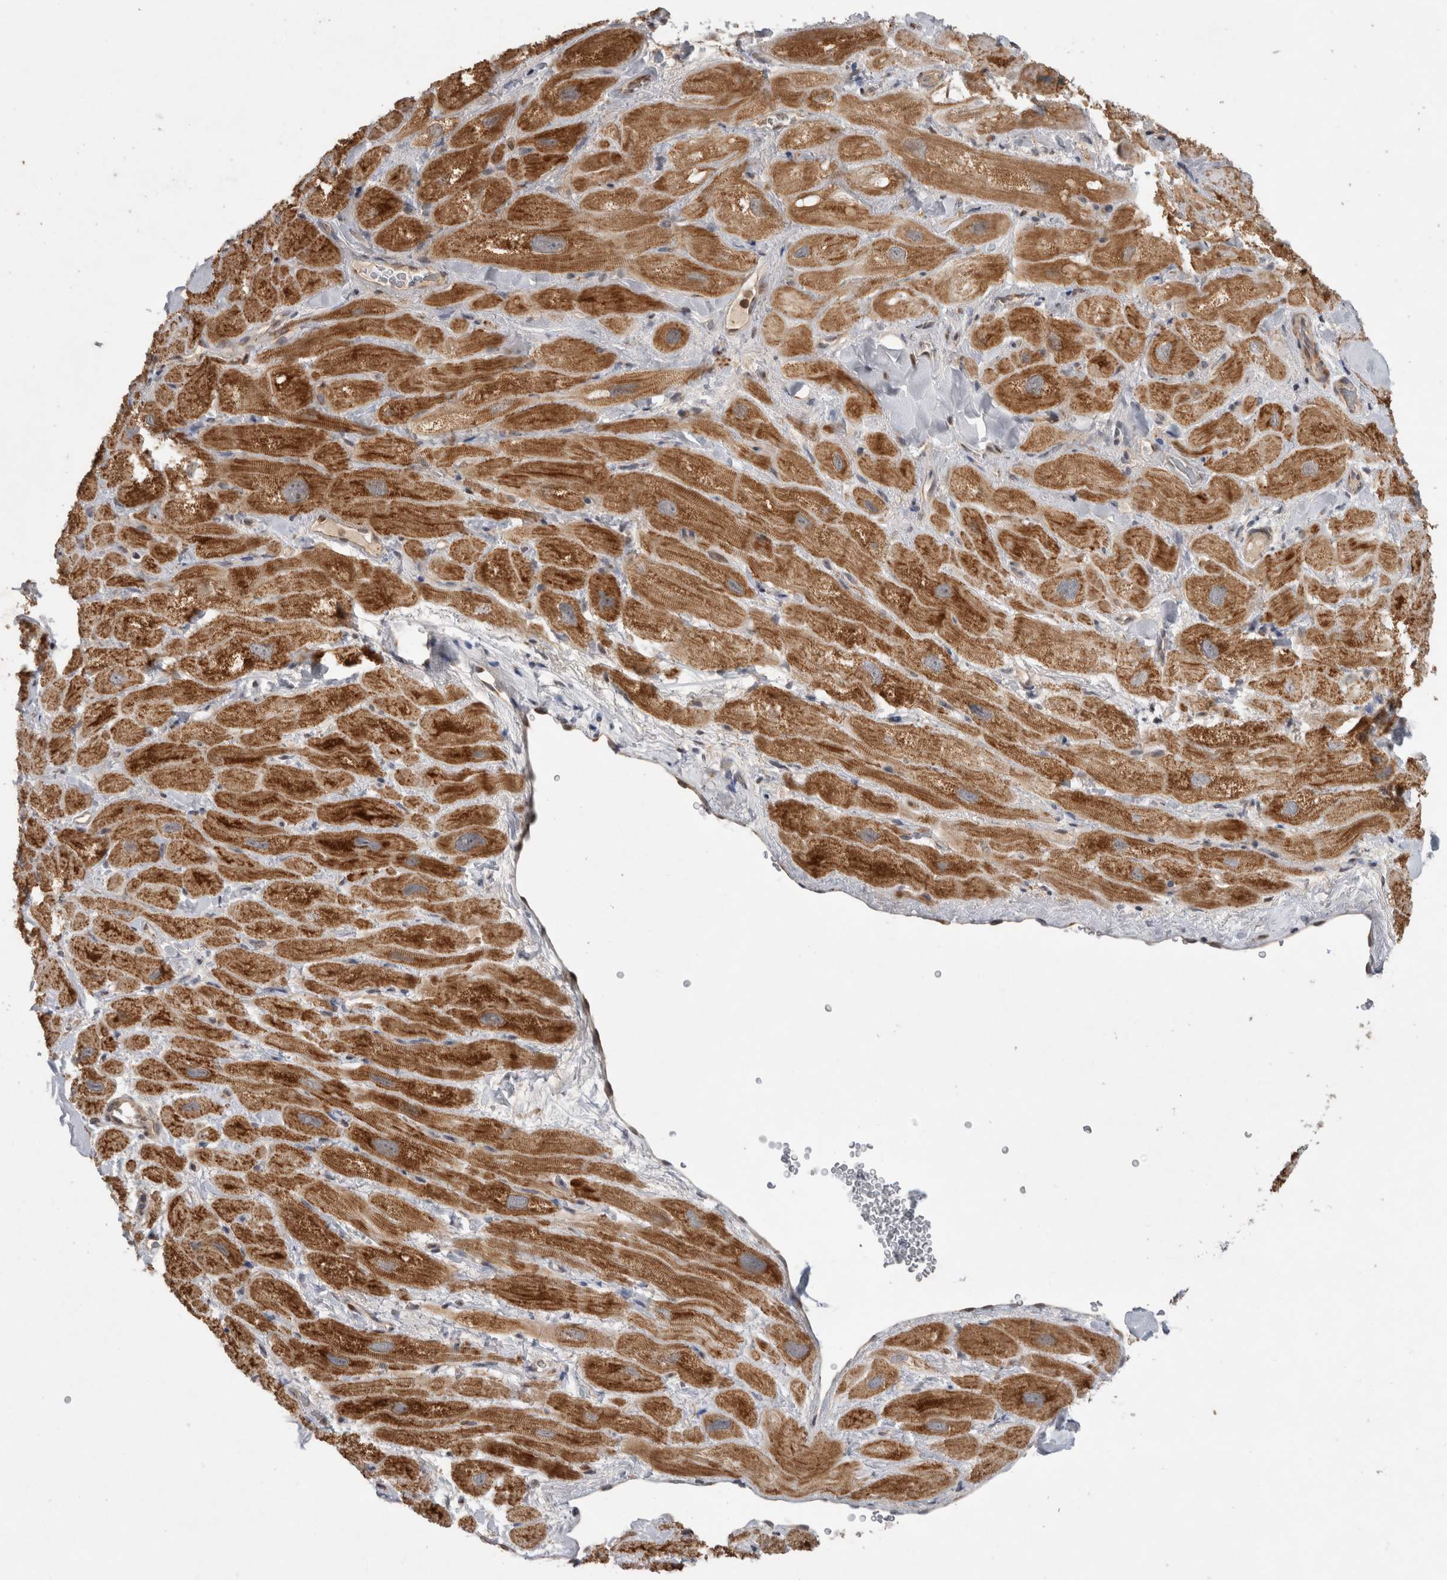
{"staining": {"intensity": "strong", "quantity": ">75%", "location": "cytoplasmic/membranous"}, "tissue": "heart muscle", "cell_type": "Cardiomyocytes", "image_type": "normal", "snomed": [{"axis": "morphology", "description": "Normal tissue, NOS"}, {"axis": "topography", "description": "Heart"}], "caption": "Heart muscle stained with immunohistochemistry displays strong cytoplasmic/membranous expression in approximately >75% of cardiomyocytes.", "gene": "KCNIP1", "patient": {"sex": "male", "age": 49}}